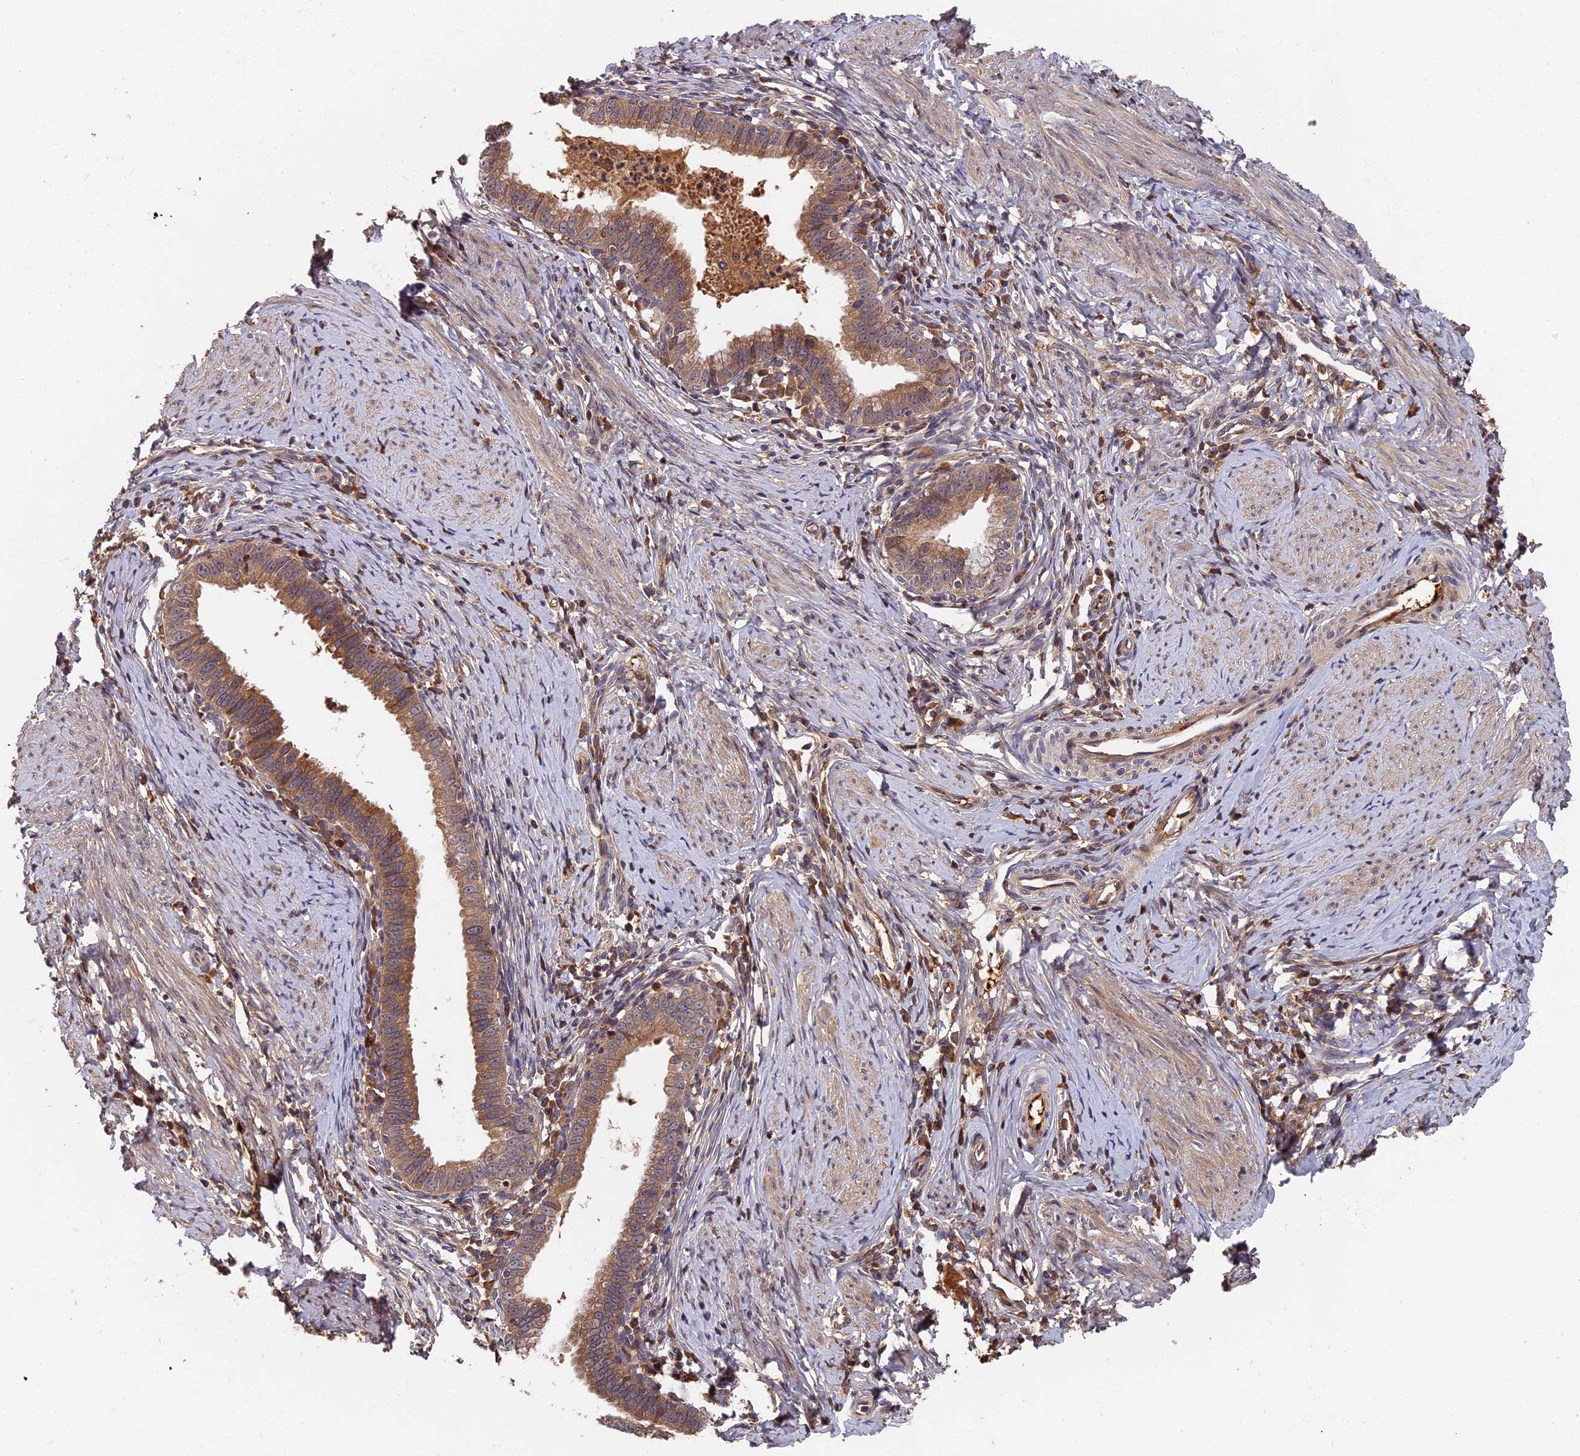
{"staining": {"intensity": "moderate", "quantity": ">75%", "location": "cytoplasmic/membranous"}, "tissue": "cervical cancer", "cell_type": "Tumor cells", "image_type": "cancer", "snomed": [{"axis": "morphology", "description": "Adenocarcinoma, NOS"}, {"axis": "topography", "description": "Cervix"}], "caption": "Tumor cells exhibit moderate cytoplasmic/membranous expression in approximately >75% of cells in cervical adenocarcinoma.", "gene": "ITIH1", "patient": {"sex": "female", "age": 36}}